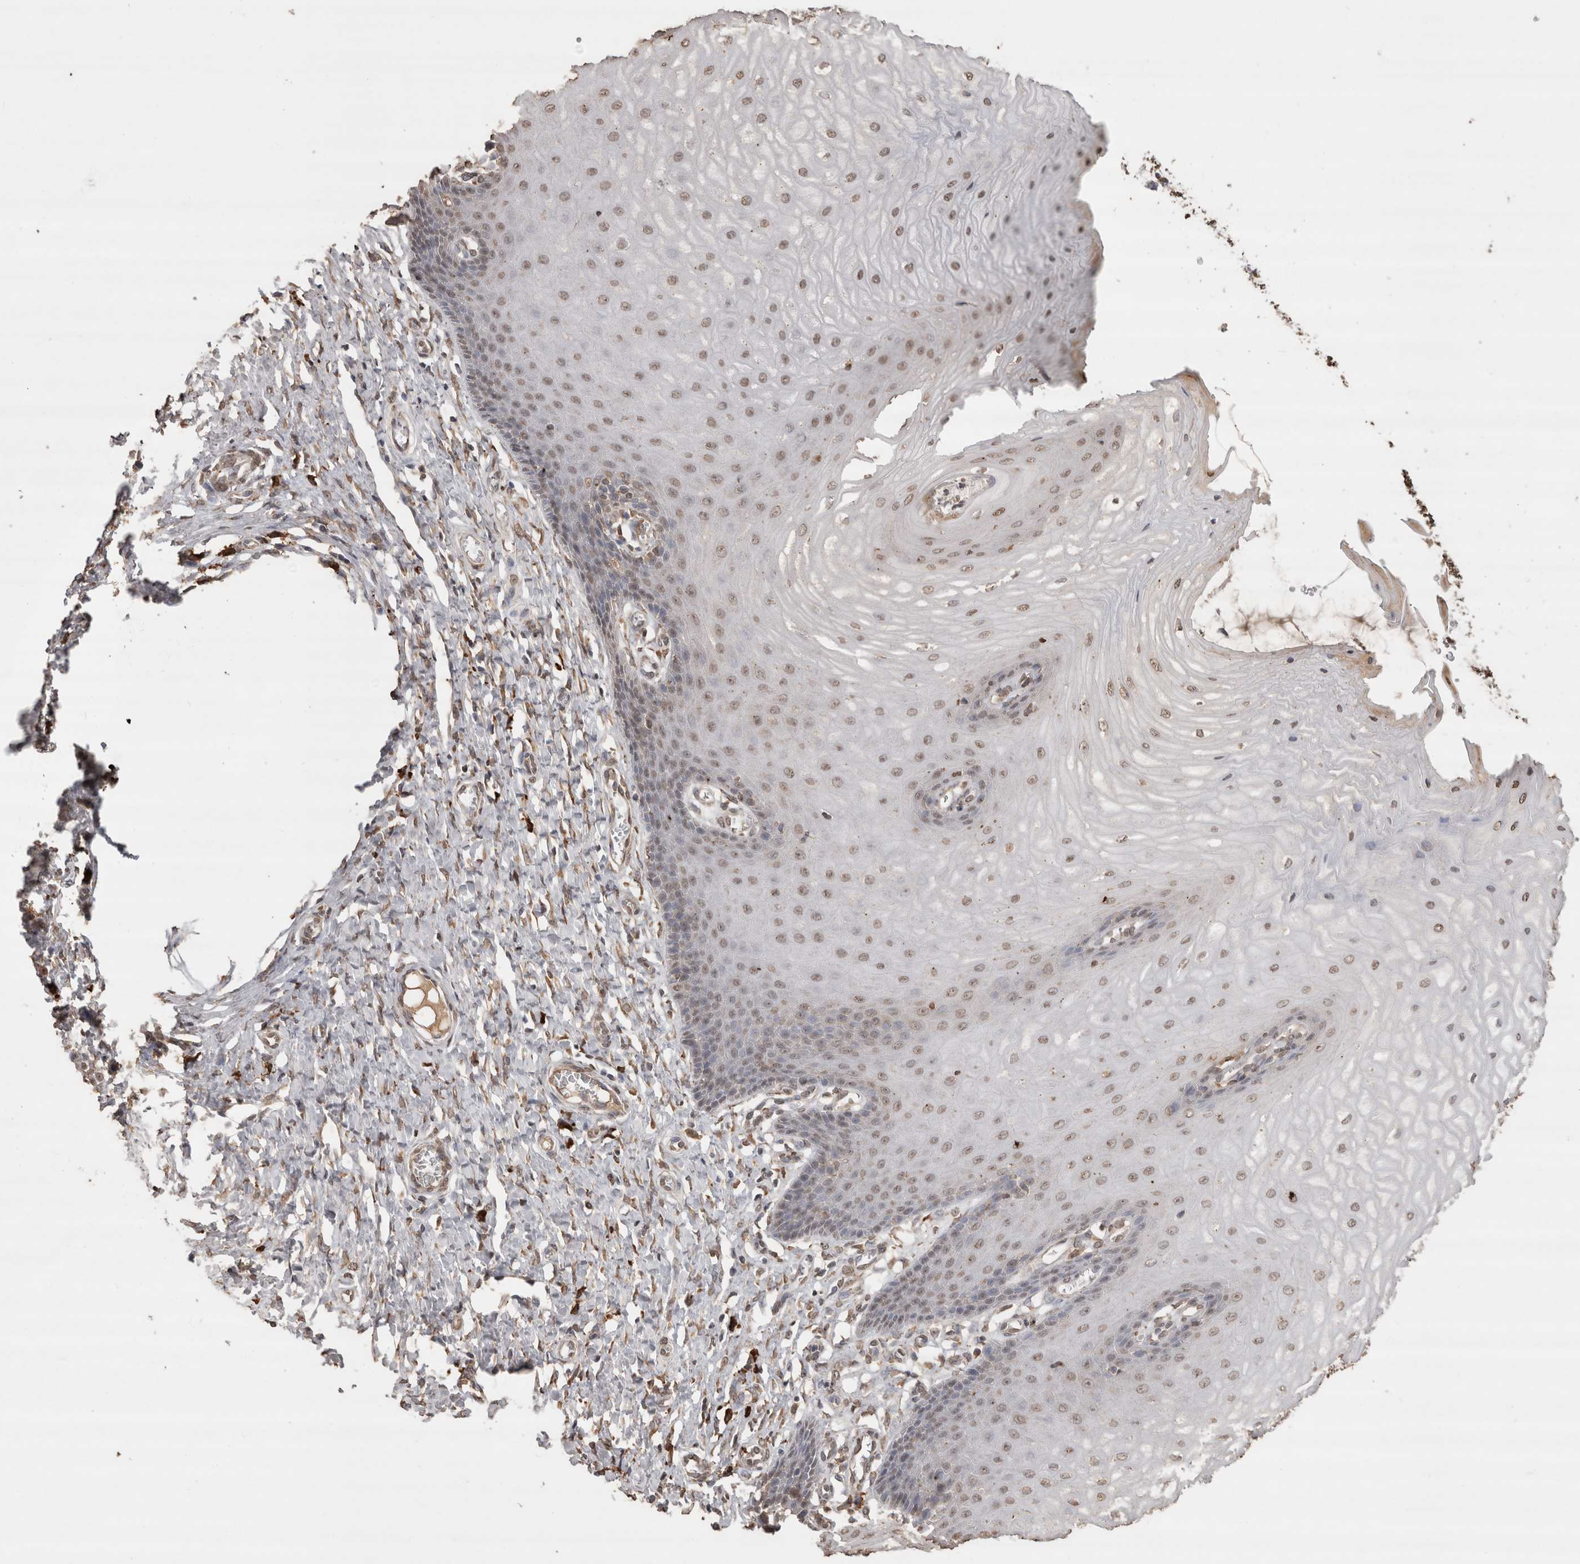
{"staining": {"intensity": "weak", "quantity": "<25%", "location": "cytoplasmic/membranous"}, "tissue": "cervix", "cell_type": "Glandular cells", "image_type": "normal", "snomed": [{"axis": "morphology", "description": "Normal tissue, NOS"}, {"axis": "topography", "description": "Cervix"}], "caption": "Immunohistochemistry of benign cervix exhibits no expression in glandular cells.", "gene": "CRELD2", "patient": {"sex": "female", "age": 55}}